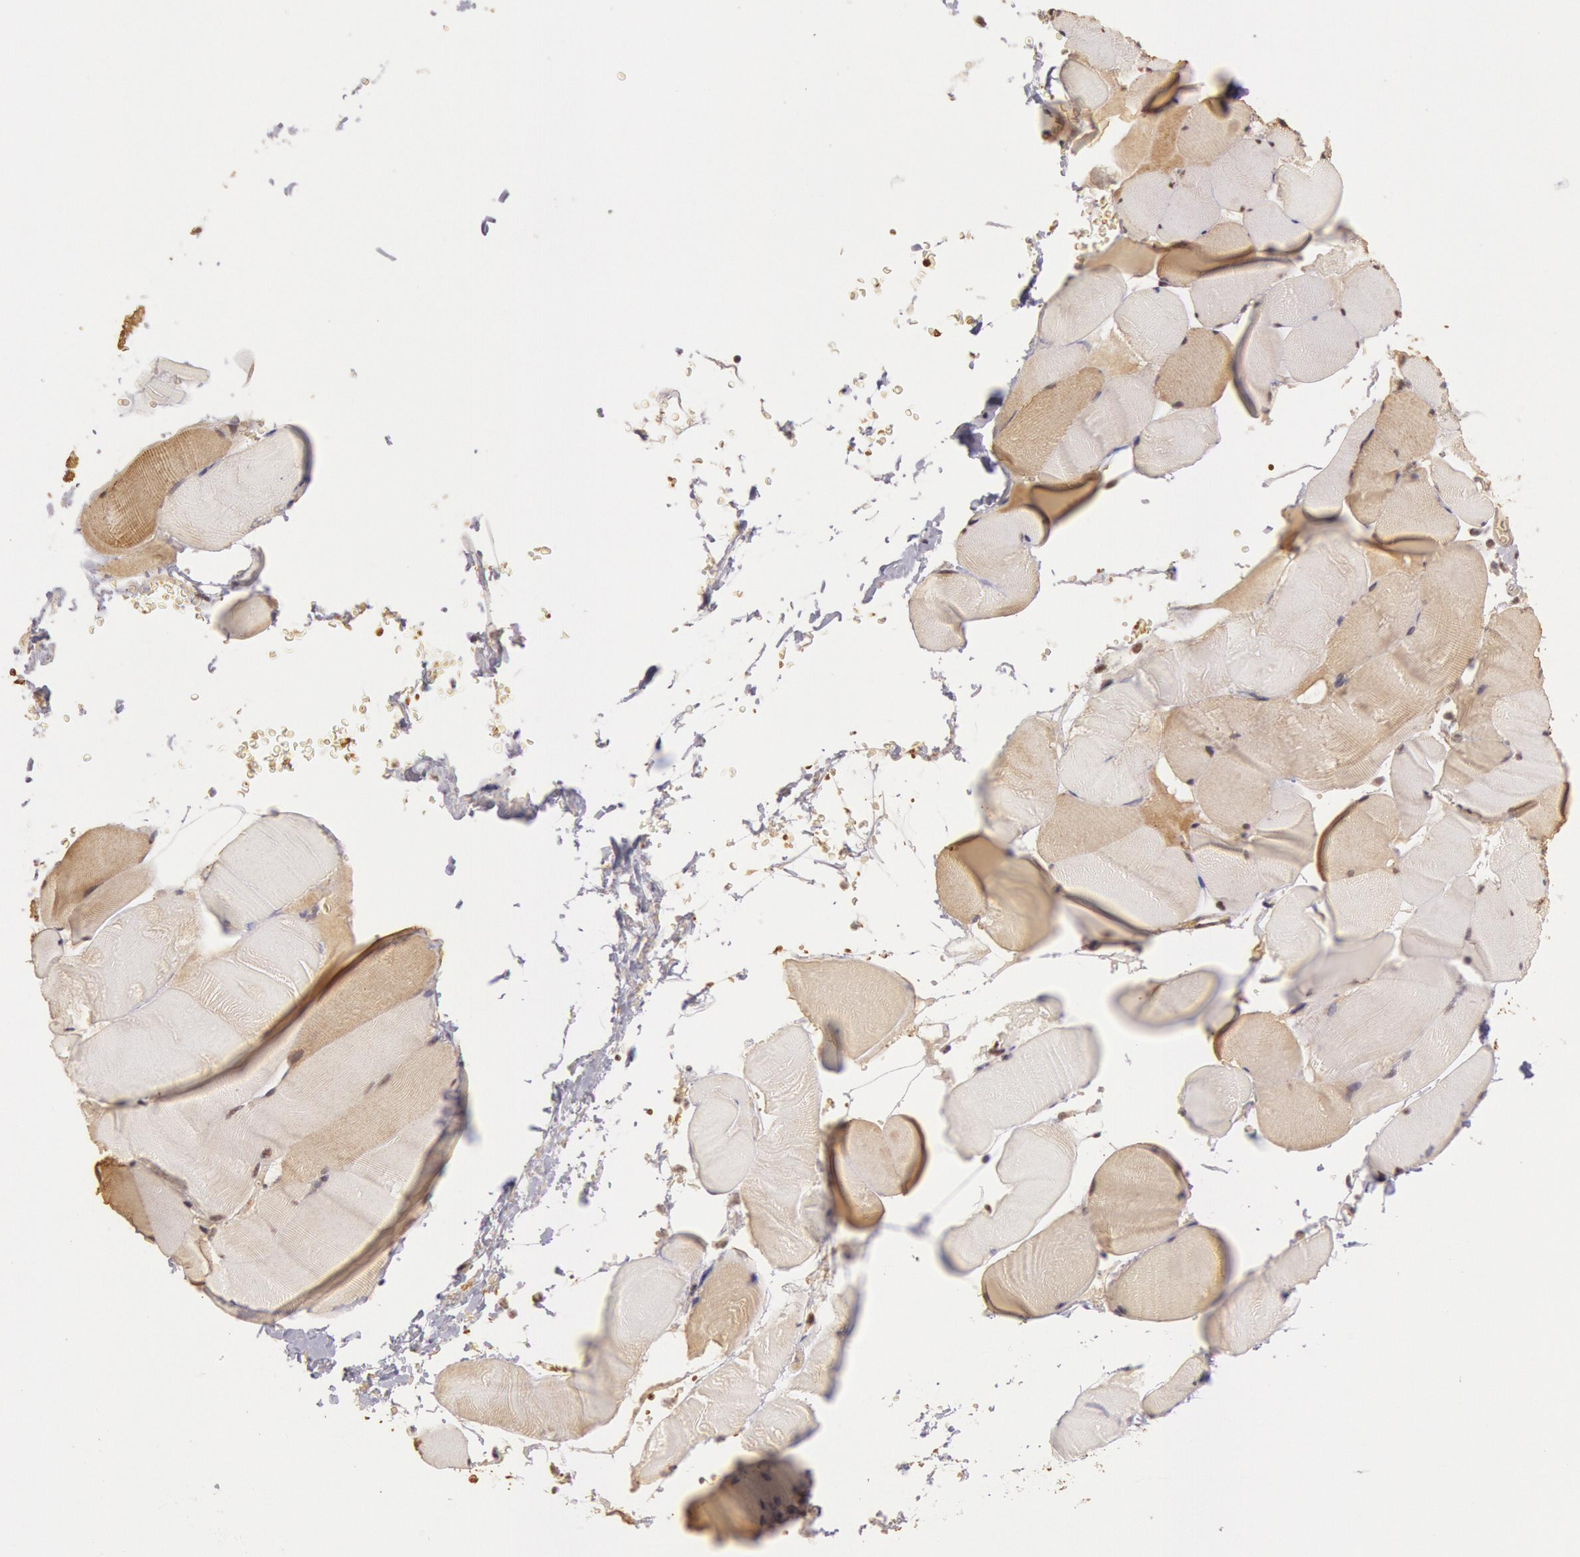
{"staining": {"intensity": "weak", "quantity": "25%-75%", "location": "cytoplasmic/membranous,nuclear"}, "tissue": "skeletal muscle", "cell_type": "Myocytes", "image_type": "normal", "snomed": [{"axis": "morphology", "description": "Normal tissue, NOS"}, {"axis": "topography", "description": "Skeletal muscle"}], "caption": "High-power microscopy captured an IHC photomicrograph of normal skeletal muscle, revealing weak cytoplasmic/membranous,nuclear positivity in approximately 25%-75% of myocytes. (DAB (3,3'-diaminobenzidine) IHC with brightfield microscopy, high magnification).", "gene": "LIG4", "patient": {"sex": "male", "age": 62}}